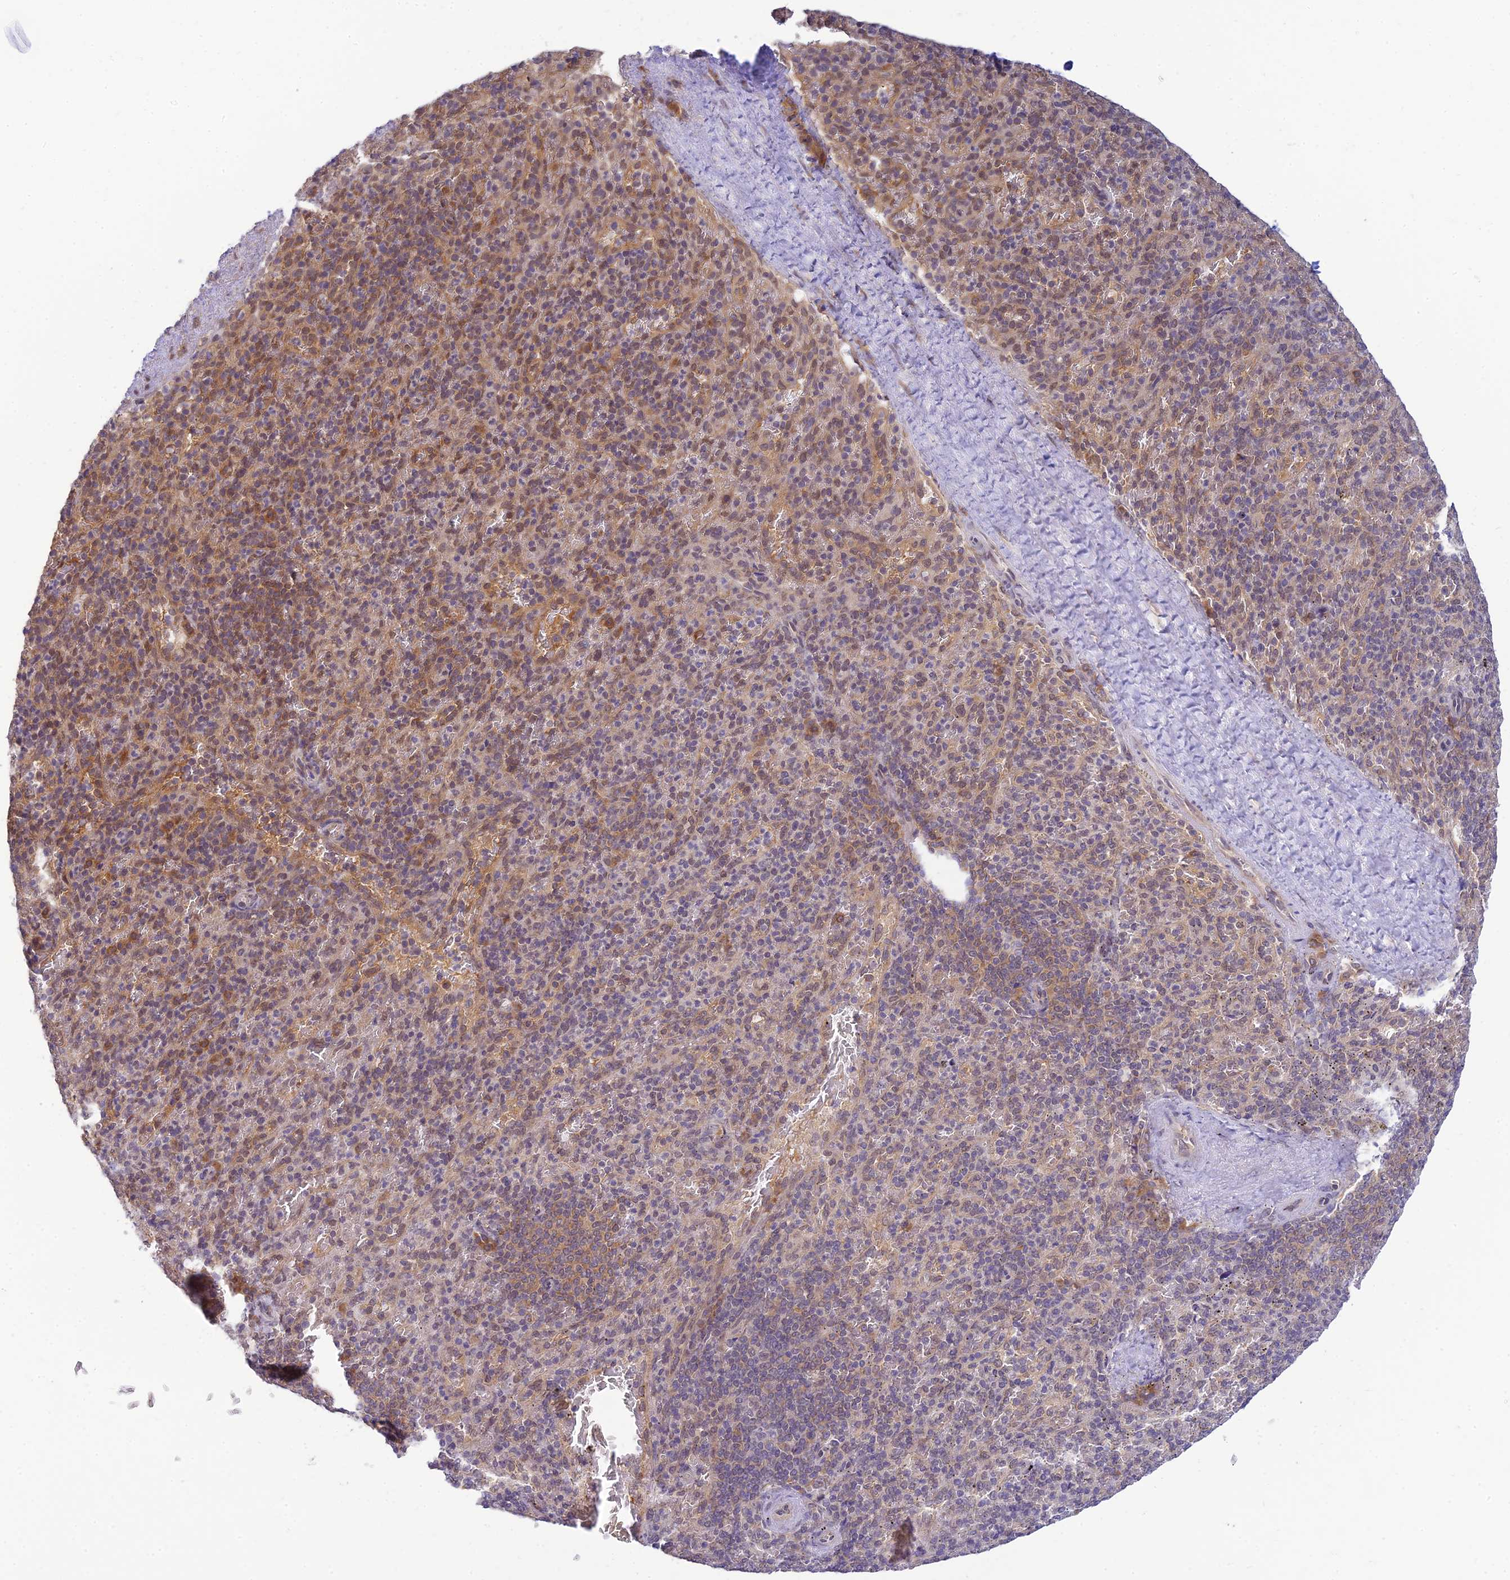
{"staining": {"intensity": "moderate", "quantity": "<25%", "location": "cytoplasmic/membranous"}, "tissue": "spleen", "cell_type": "Cells in red pulp", "image_type": "normal", "snomed": [{"axis": "morphology", "description": "Normal tissue, NOS"}, {"axis": "topography", "description": "Spleen"}], "caption": "High-power microscopy captured an immunohistochemistry (IHC) image of benign spleen, revealing moderate cytoplasmic/membranous expression in approximately <25% of cells in red pulp.", "gene": "SKIC8", "patient": {"sex": "male", "age": 82}}